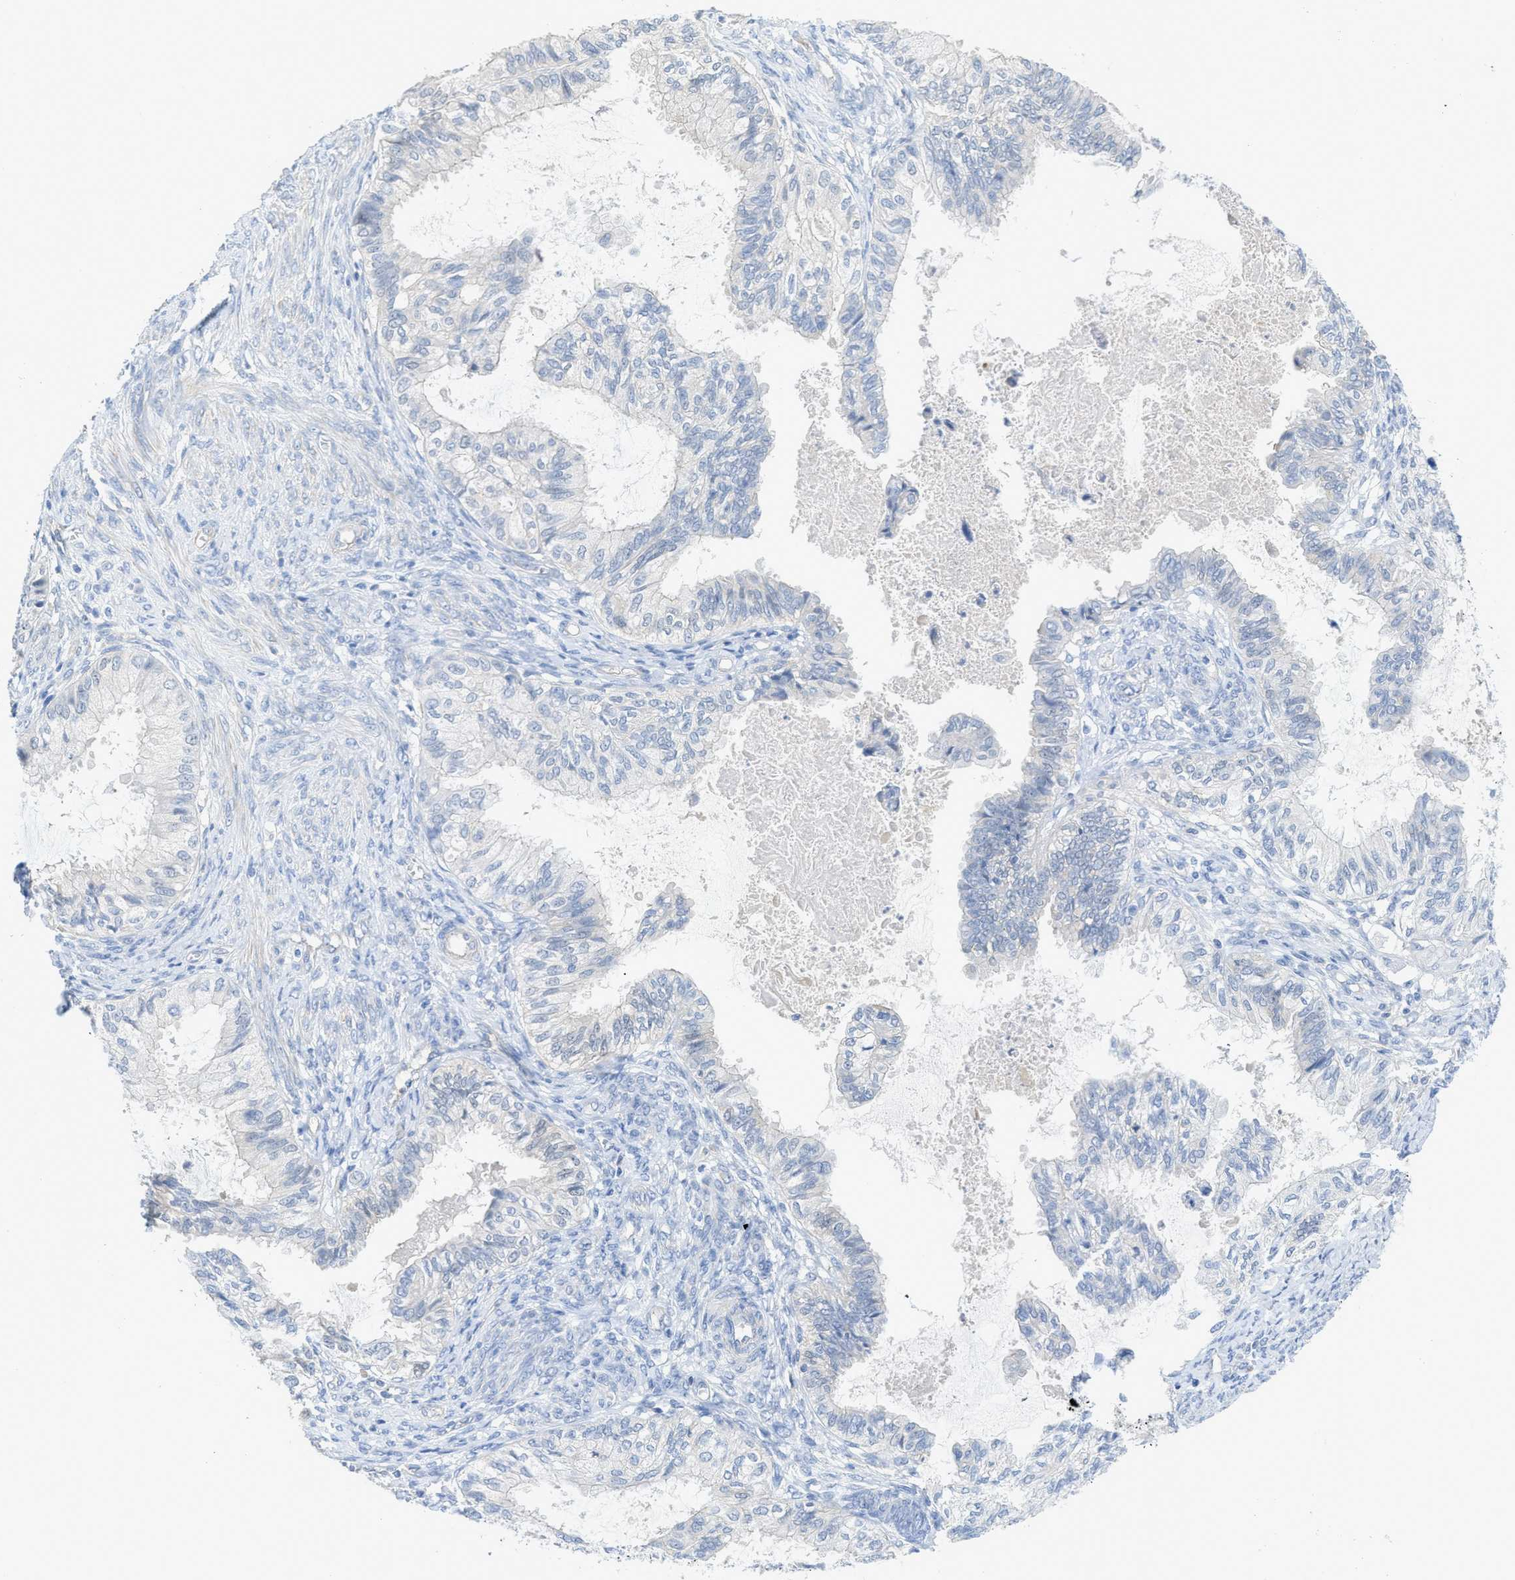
{"staining": {"intensity": "negative", "quantity": "none", "location": "none"}, "tissue": "cervical cancer", "cell_type": "Tumor cells", "image_type": "cancer", "snomed": [{"axis": "morphology", "description": "Normal tissue, NOS"}, {"axis": "morphology", "description": "Adenocarcinoma, NOS"}, {"axis": "topography", "description": "Cervix"}, {"axis": "topography", "description": "Endometrium"}], "caption": "Immunohistochemical staining of cervical adenocarcinoma exhibits no significant positivity in tumor cells.", "gene": "MYL3", "patient": {"sex": "female", "age": 86}}